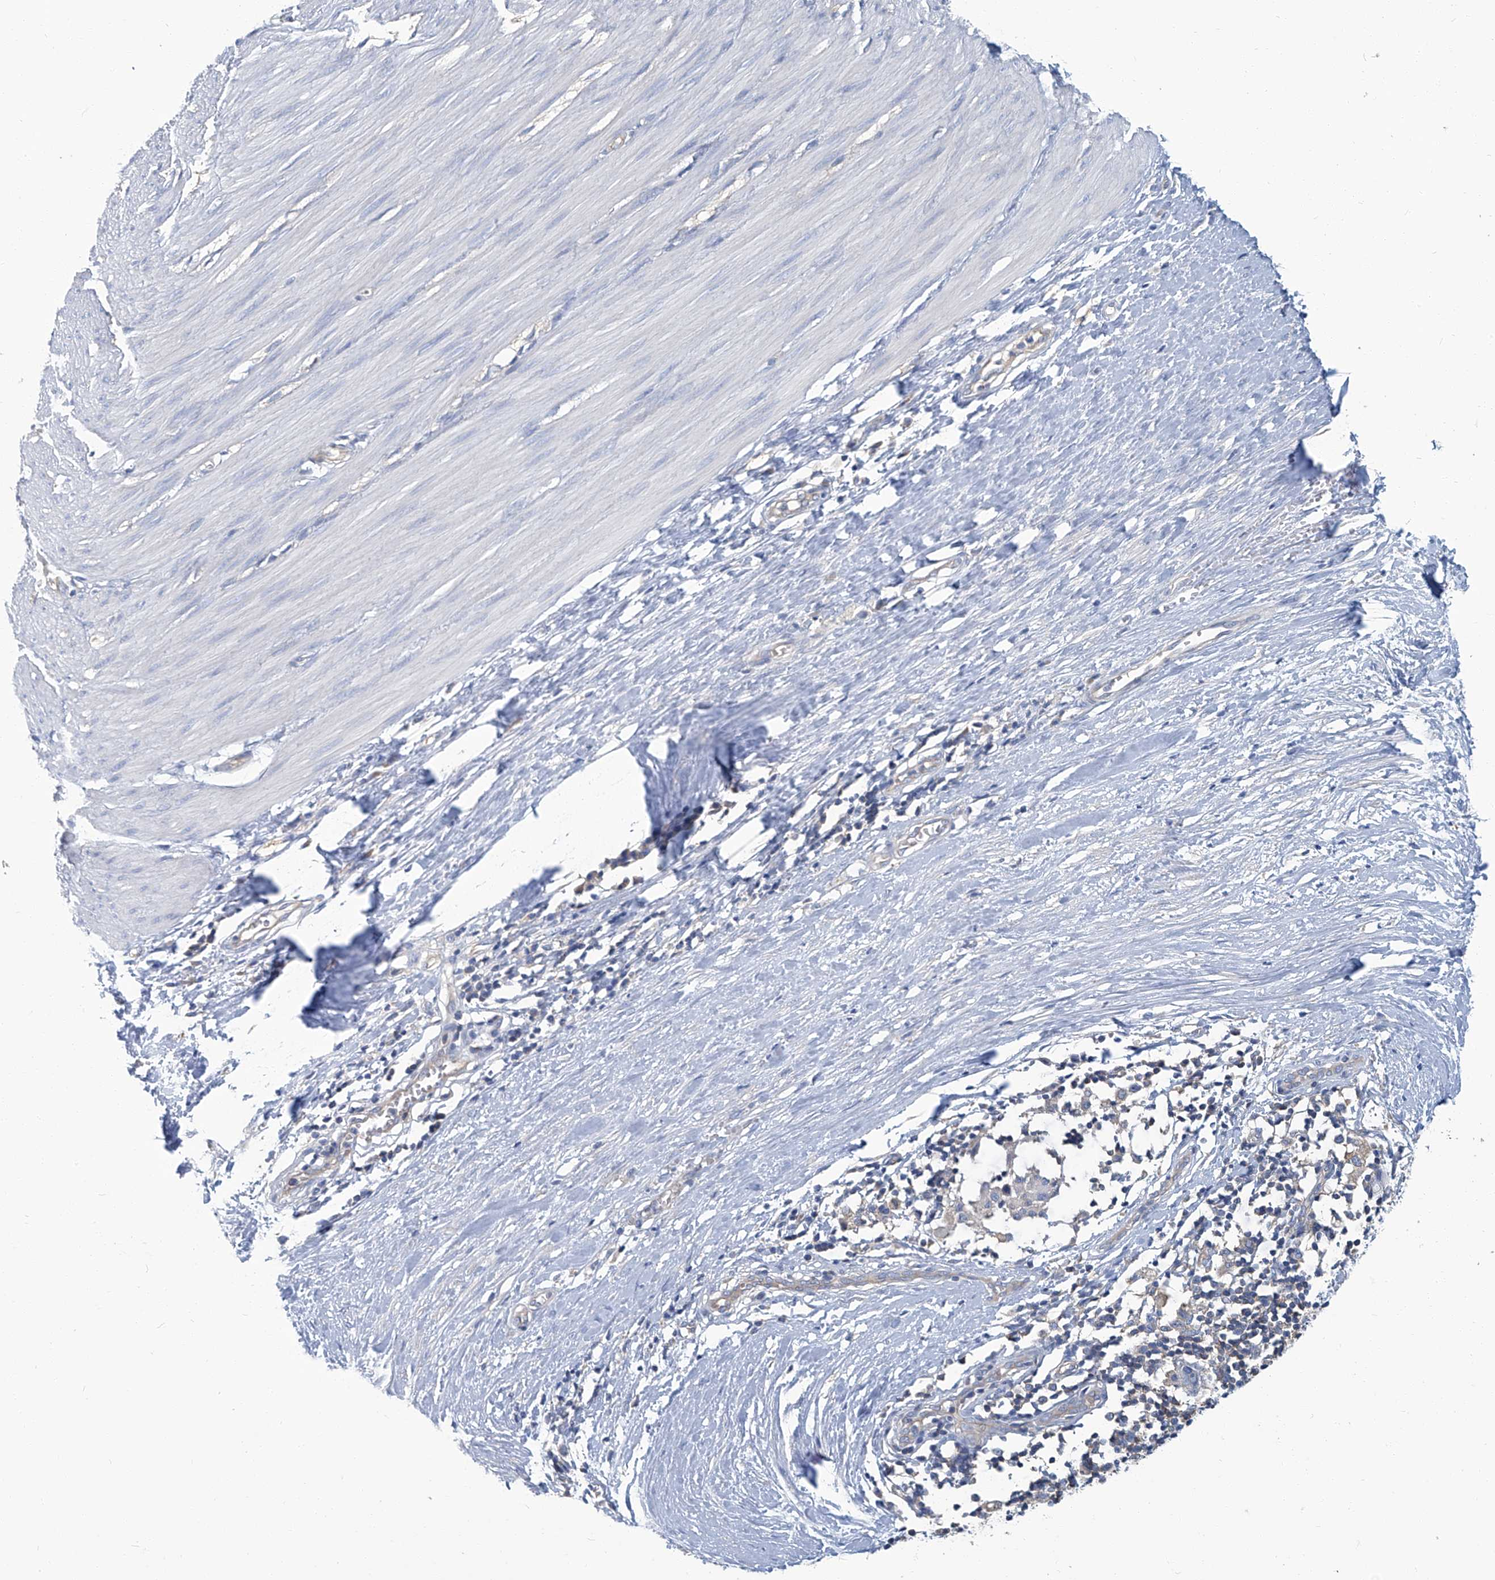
{"staining": {"intensity": "negative", "quantity": "none", "location": "none"}, "tissue": "smooth muscle", "cell_type": "Smooth muscle cells", "image_type": "normal", "snomed": [{"axis": "morphology", "description": "Normal tissue, NOS"}, {"axis": "morphology", "description": "Adenocarcinoma, NOS"}, {"axis": "topography", "description": "Colon"}, {"axis": "topography", "description": "Peripheral nerve tissue"}], "caption": "Immunohistochemical staining of benign human smooth muscle reveals no significant positivity in smooth muscle cells.", "gene": "PFKL", "patient": {"sex": "male", "age": 14}}